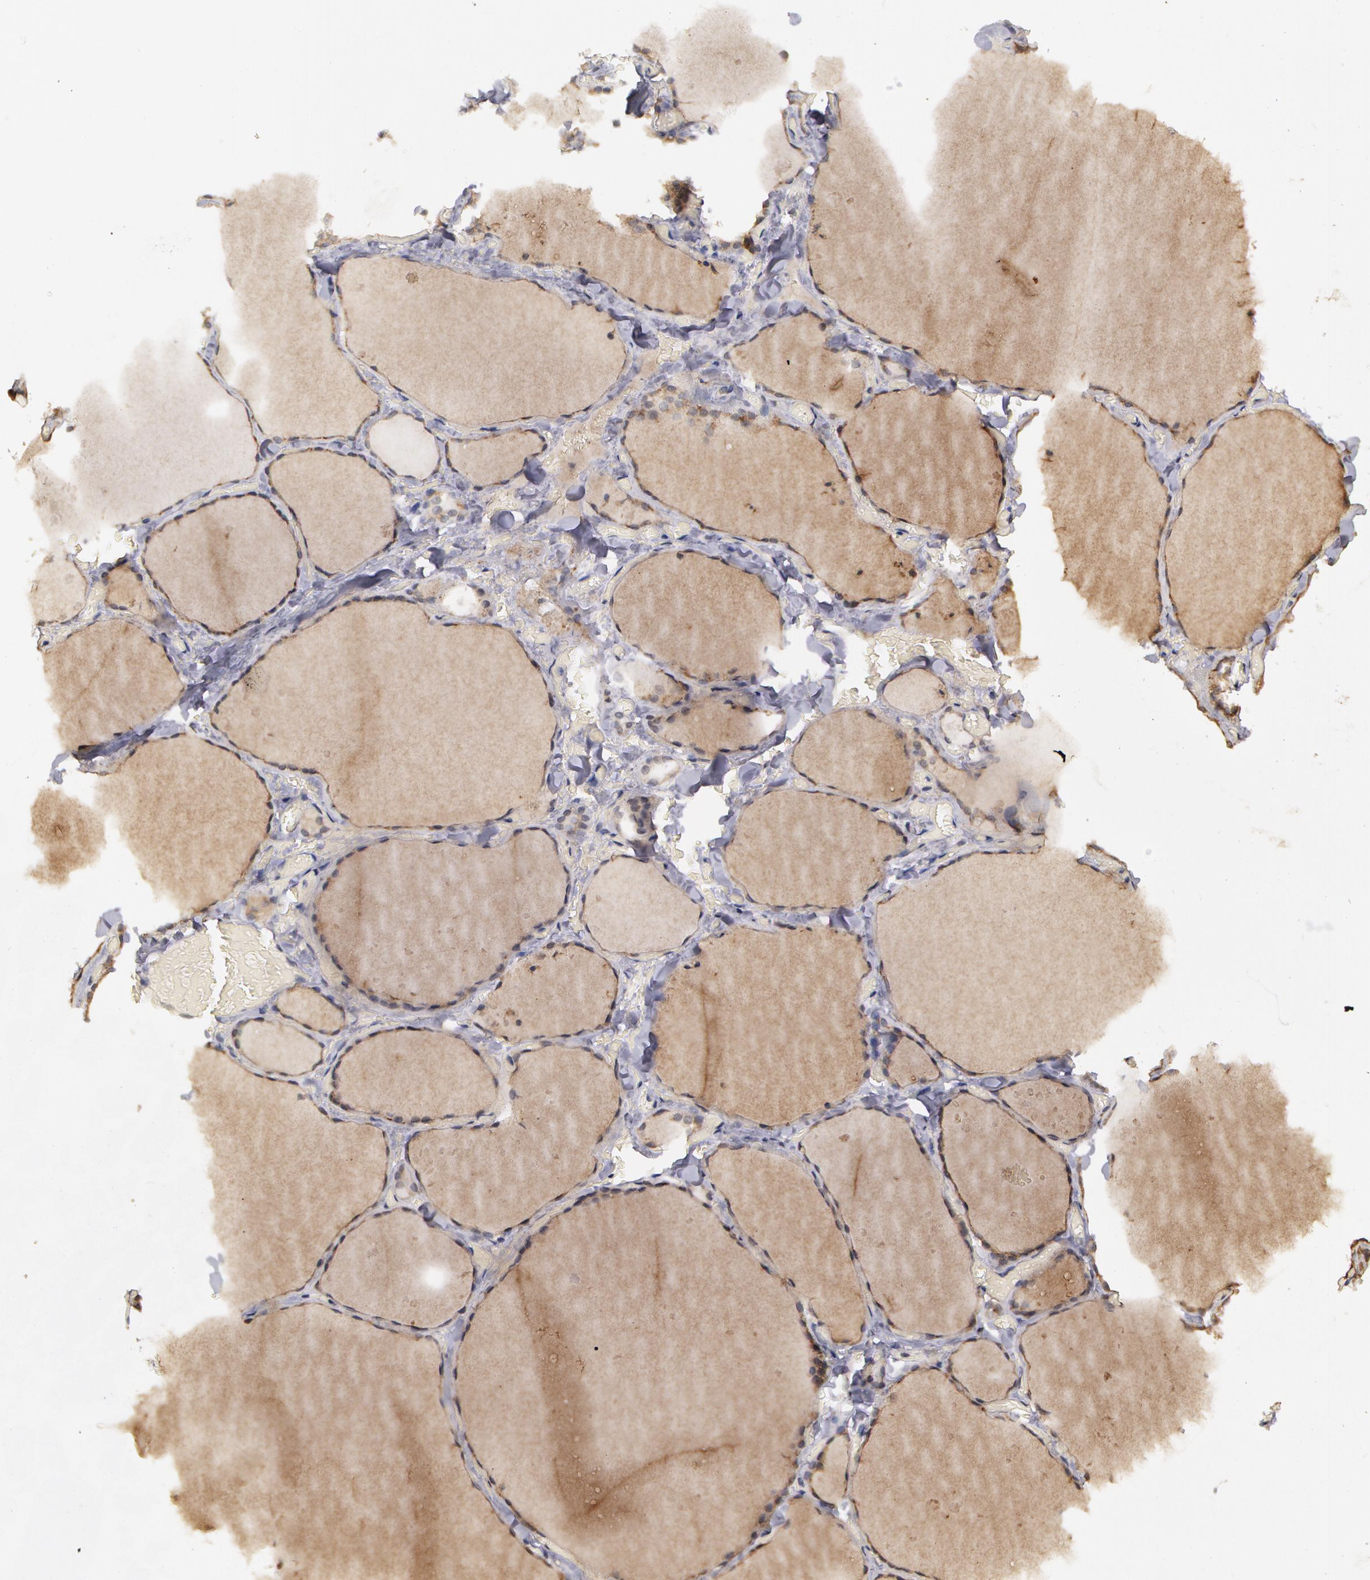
{"staining": {"intensity": "weak", "quantity": "25%-75%", "location": "nuclear"}, "tissue": "thyroid gland", "cell_type": "Glandular cells", "image_type": "normal", "snomed": [{"axis": "morphology", "description": "Normal tissue, NOS"}, {"axis": "topography", "description": "Thyroid gland"}], "caption": "IHC (DAB (3,3'-diaminobenzidine)) staining of unremarkable human thyroid gland displays weak nuclear protein expression in about 25%-75% of glandular cells.", "gene": "GLIS1", "patient": {"sex": "male", "age": 34}}